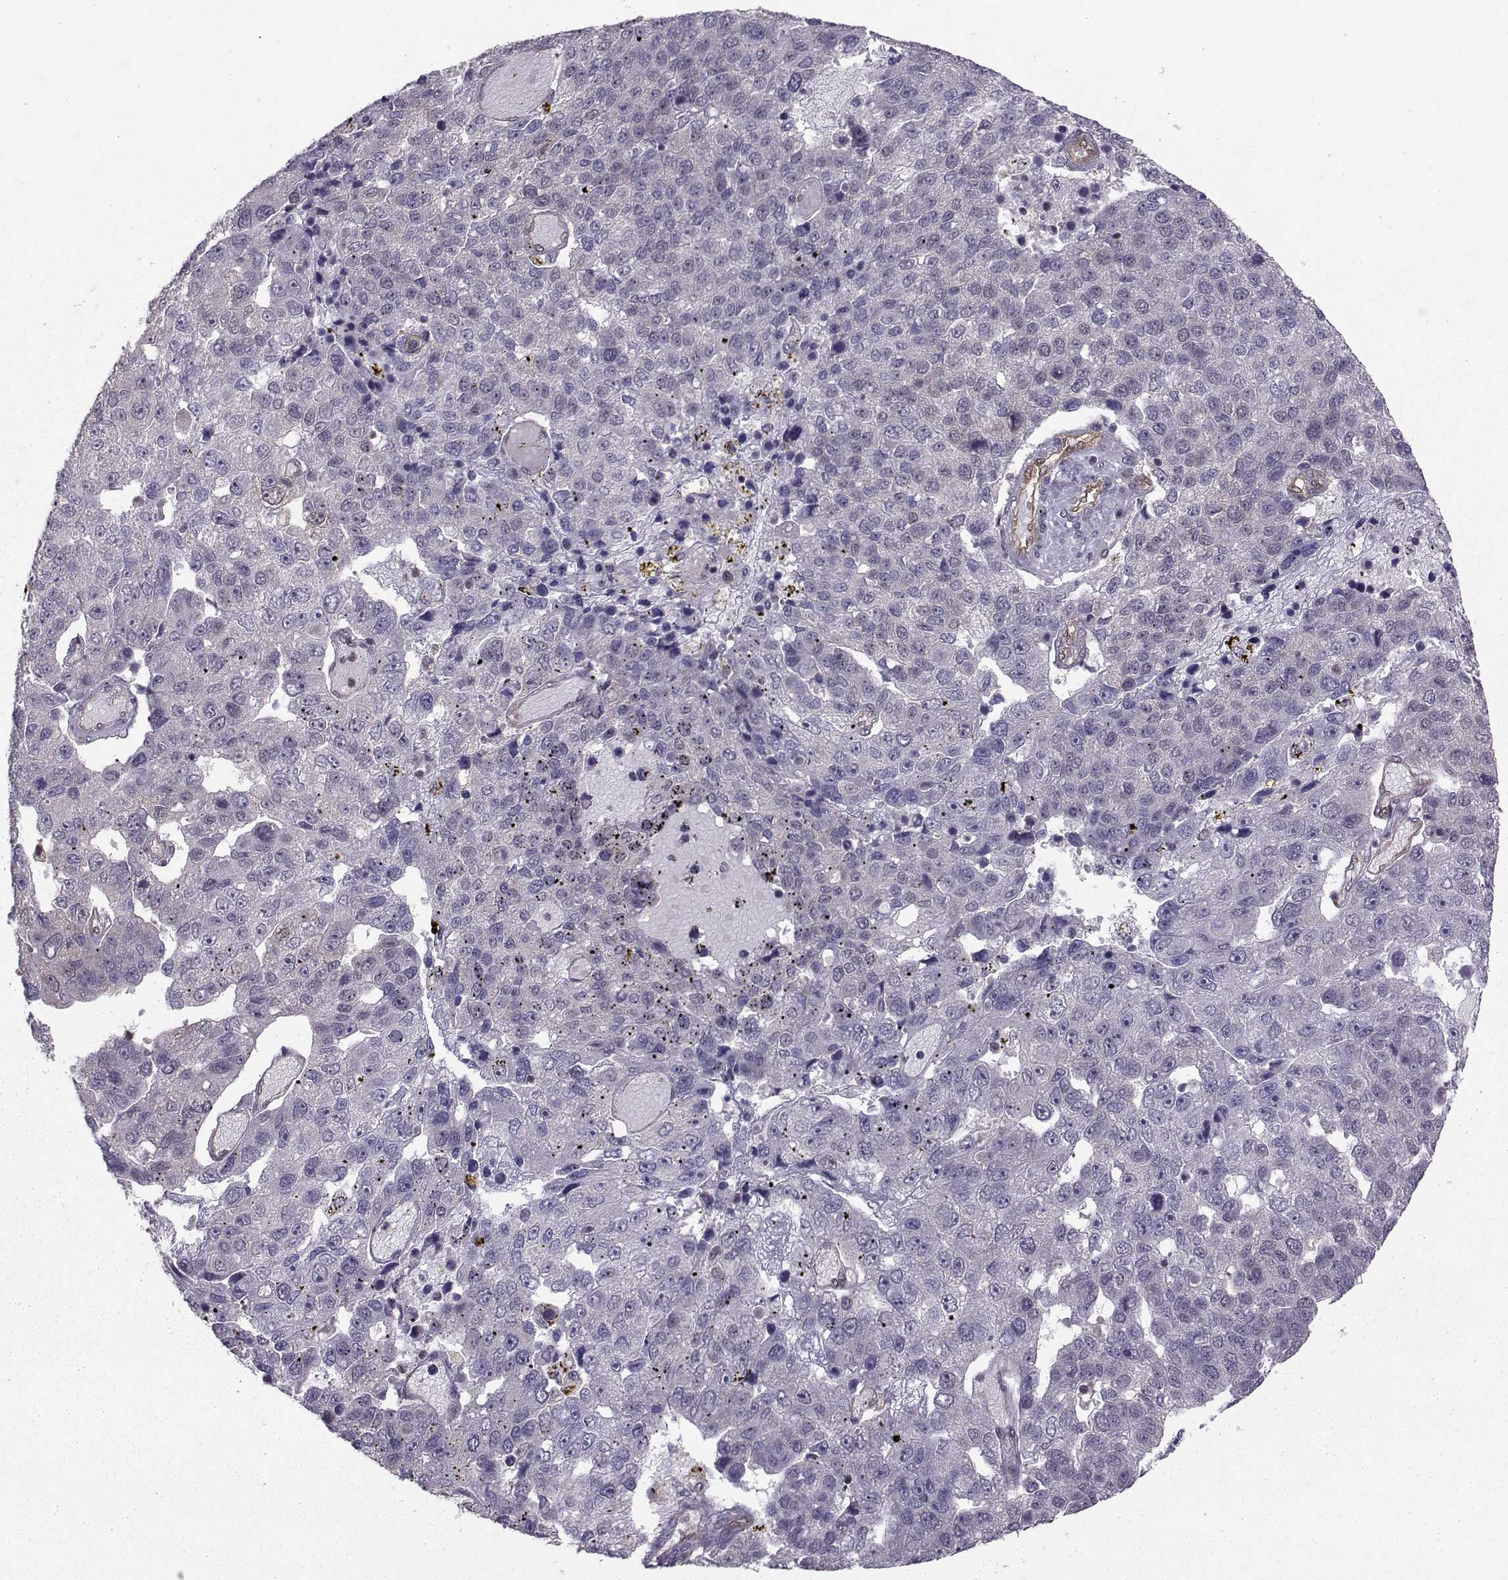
{"staining": {"intensity": "negative", "quantity": "none", "location": "none"}, "tissue": "pancreatic cancer", "cell_type": "Tumor cells", "image_type": "cancer", "snomed": [{"axis": "morphology", "description": "Adenocarcinoma, NOS"}, {"axis": "topography", "description": "Pancreas"}], "caption": "This is an immunohistochemistry (IHC) histopathology image of human adenocarcinoma (pancreatic). There is no positivity in tumor cells.", "gene": "PPP2R2A", "patient": {"sex": "female", "age": 61}}